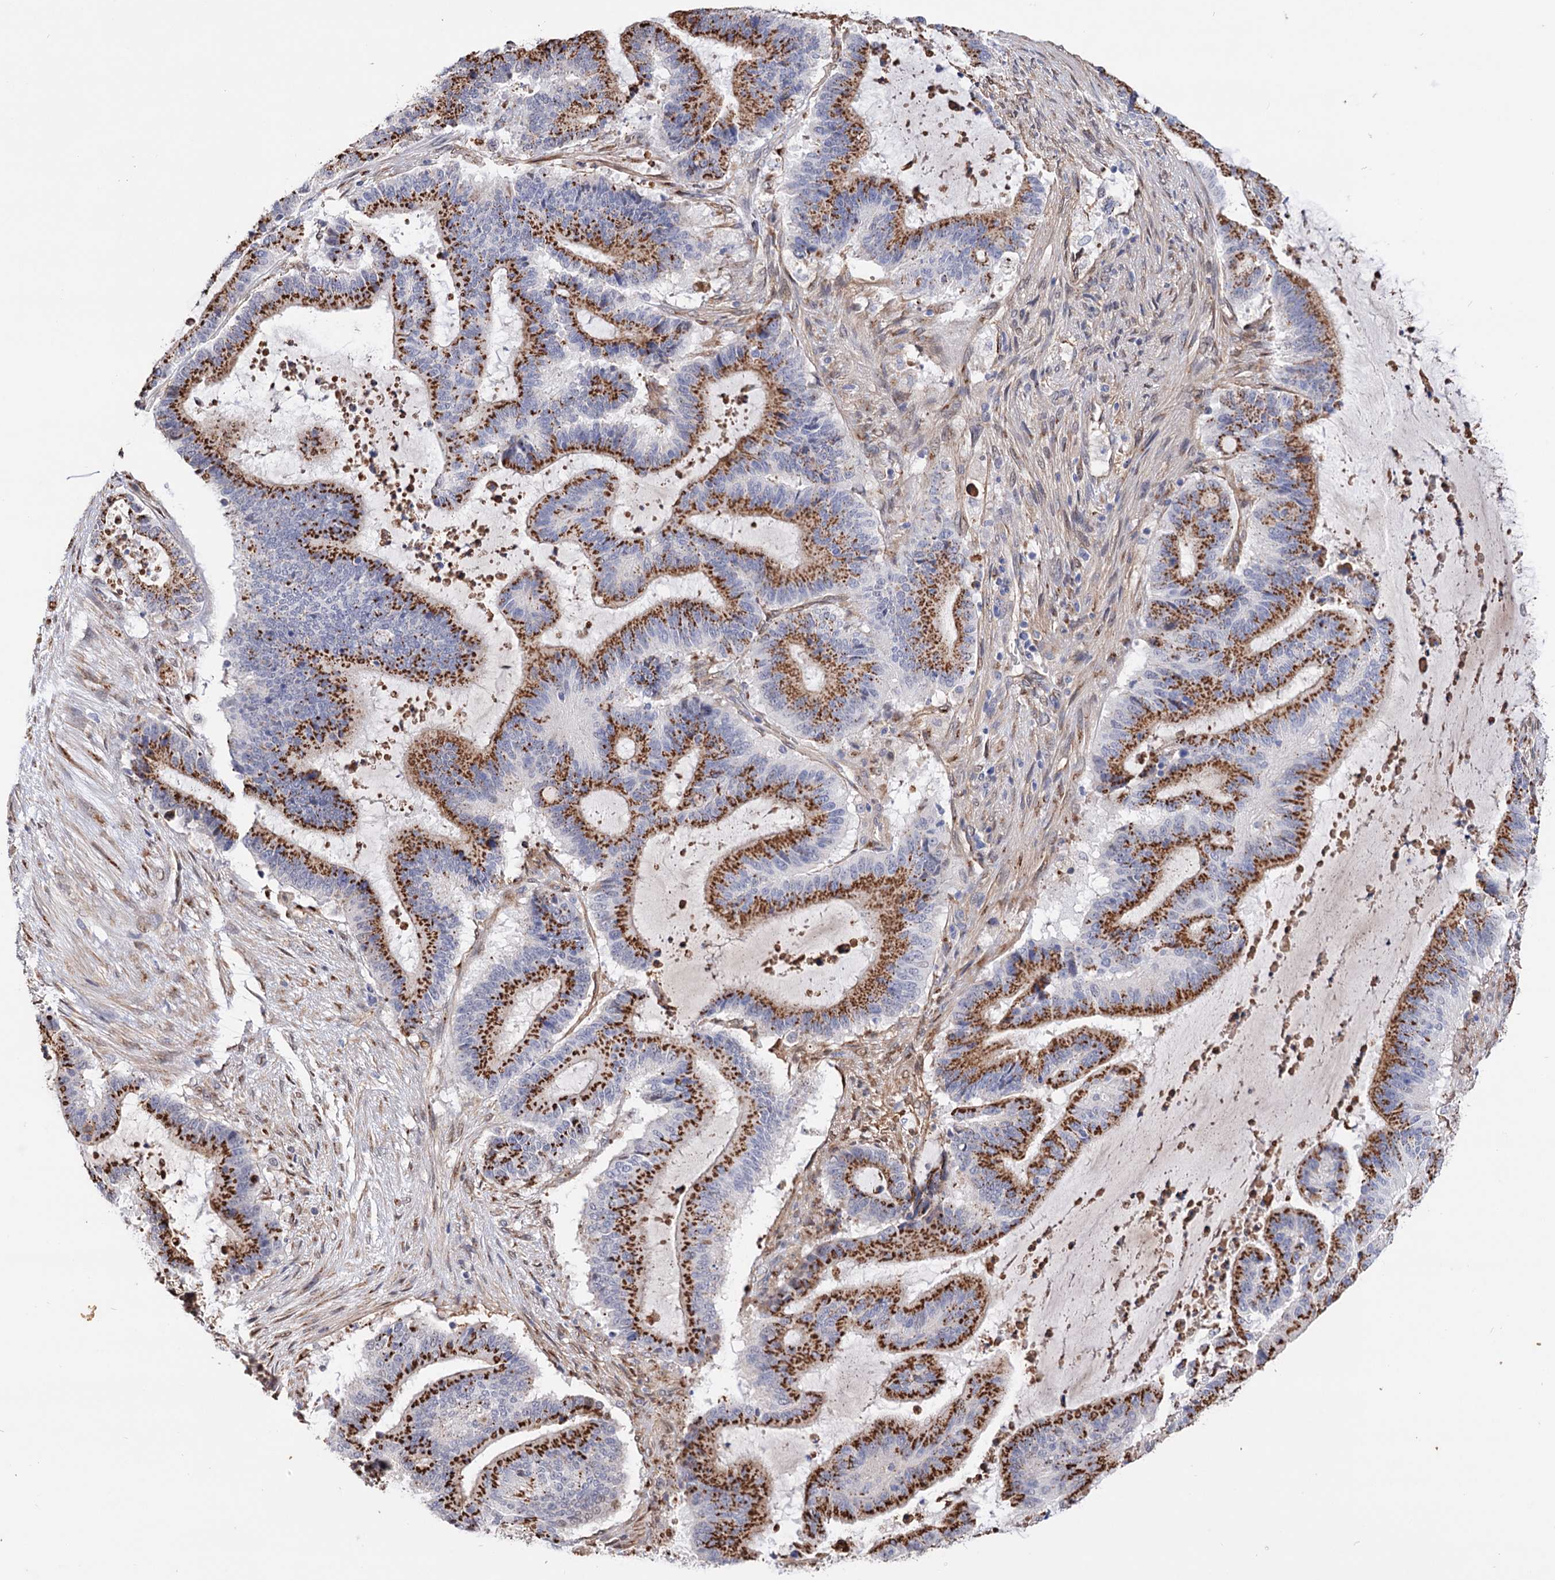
{"staining": {"intensity": "strong", "quantity": ">75%", "location": "cytoplasmic/membranous"}, "tissue": "liver cancer", "cell_type": "Tumor cells", "image_type": "cancer", "snomed": [{"axis": "morphology", "description": "Normal tissue, NOS"}, {"axis": "morphology", "description": "Cholangiocarcinoma"}, {"axis": "topography", "description": "Liver"}, {"axis": "topography", "description": "Peripheral nerve tissue"}], "caption": "Brown immunohistochemical staining in liver cancer (cholangiocarcinoma) displays strong cytoplasmic/membranous expression in about >75% of tumor cells.", "gene": "C11orf96", "patient": {"sex": "female", "age": 73}}